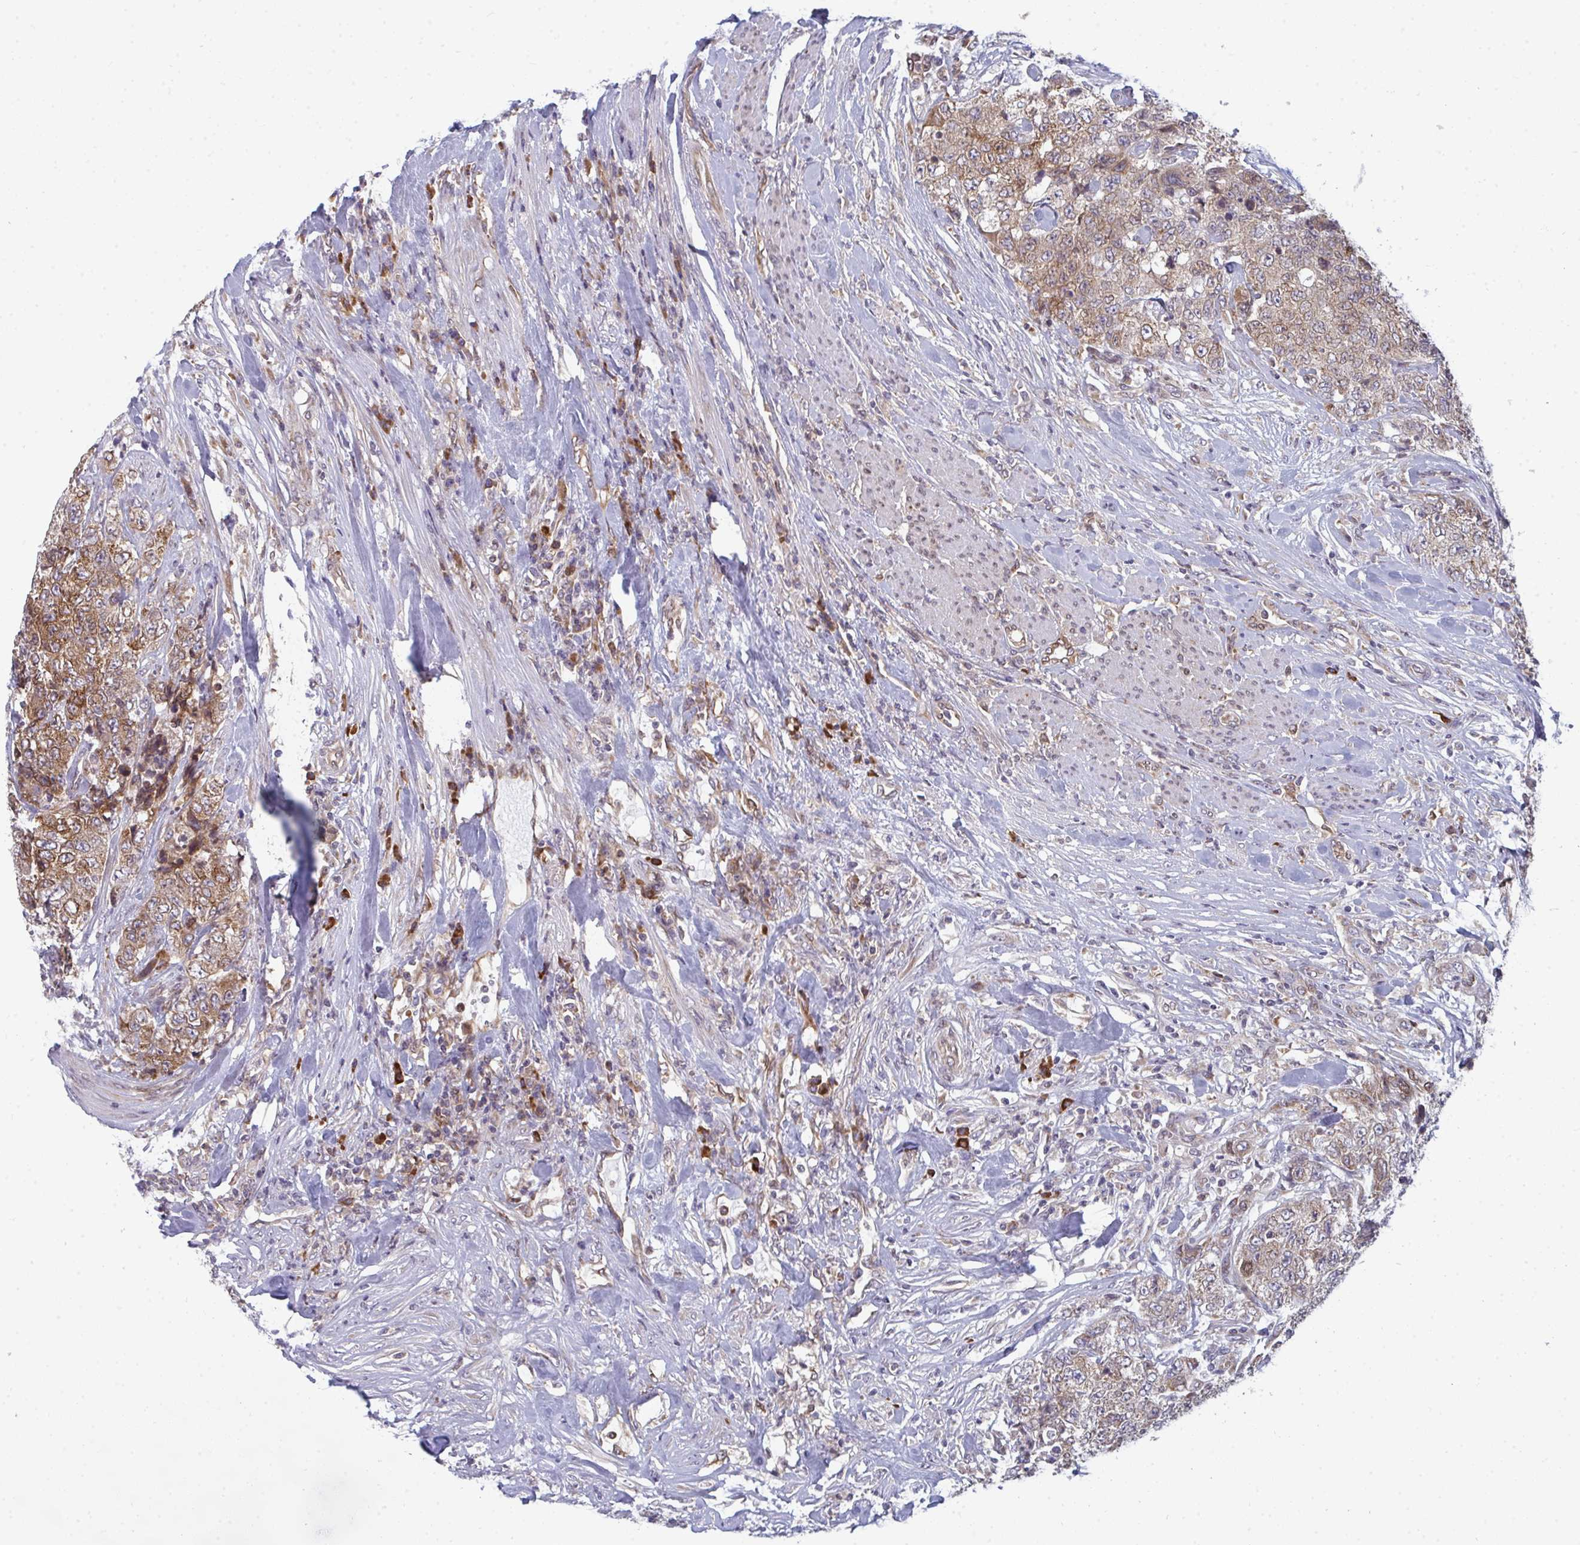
{"staining": {"intensity": "moderate", "quantity": ">75%", "location": "cytoplasmic/membranous"}, "tissue": "urothelial cancer", "cell_type": "Tumor cells", "image_type": "cancer", "snomed": [{"axis": "morphology", "description": "Urothelial carcinoma, High grade"}, {"axis": "topography", "description": "Urinary bladder"}], "caption": "Moderate cytoplasmic/membranous staining is present in approximately >75% of tumor cells in urothelial carcinoma (high-grade). The staining was performed using DAB, with brown indicating positive protein expression. Nuclei are stained blue with hematoxylin.", "gene": "LYSMD4", "patient": {"sex": "female", "age": 78}}